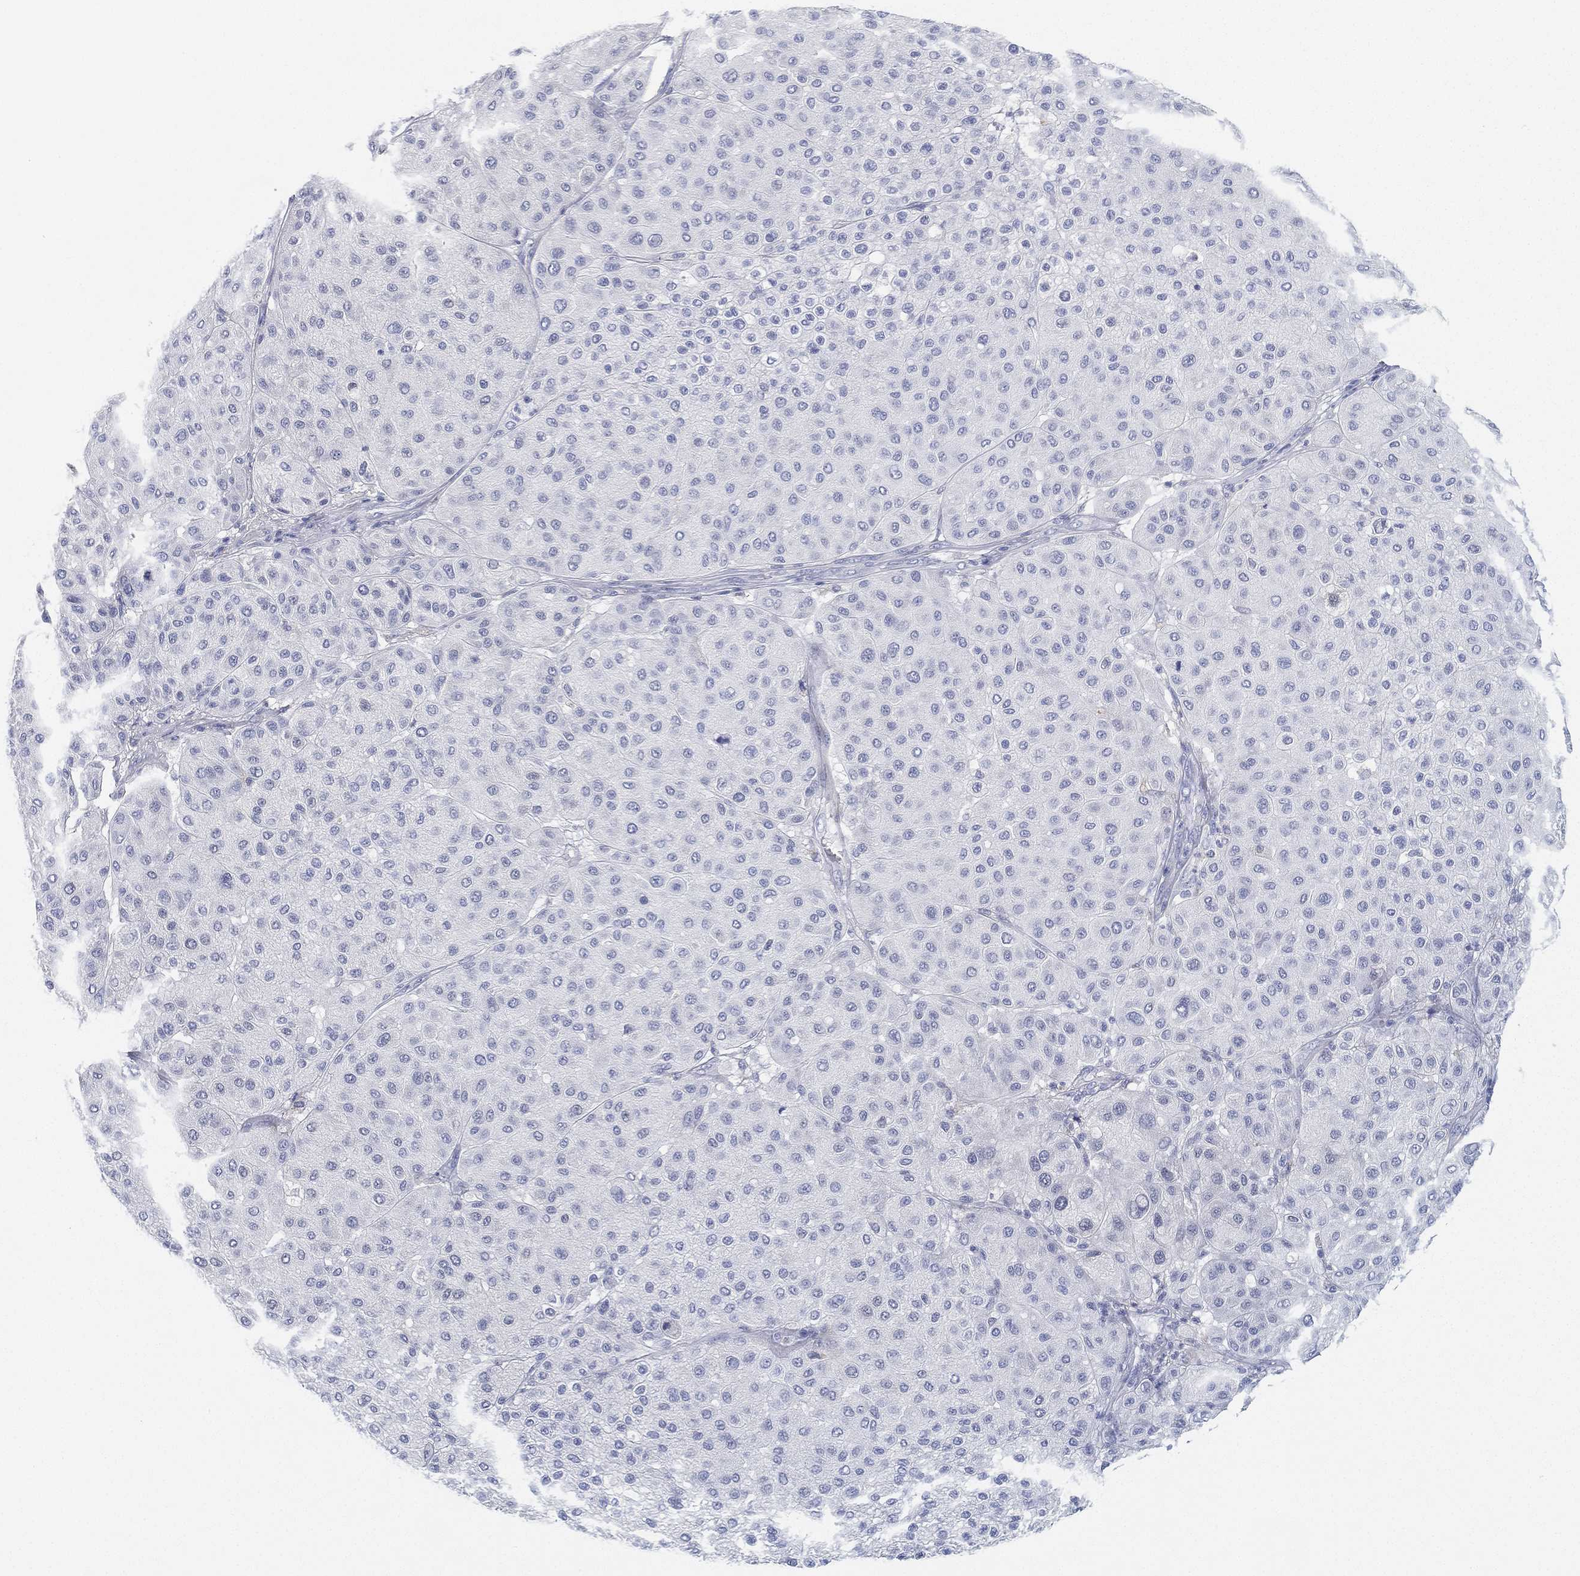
{"staining": {"intensity": "negative", "quantity": "none", "location": "none"}, "tissue": "melanoma", "cell_type": "Tumor cells", "image_type": "cancer", "snomed": [{"axis": "morphology", "description": "Malignant melanoma, Metastatic site"}, {"axis": "topography", "description": "Smooth muscle"}], "caption": "An IHC image of malignant melanoma (metastatic site) is shown. There is no staining in tumor cells of malignant melanoma (metastatic site). The staining is performed using DAB brown chromogen with nuclei counter-stained in using hematoxylin.", "gene": "GPR61", "patient": {"sex": "male", "age": 41}}